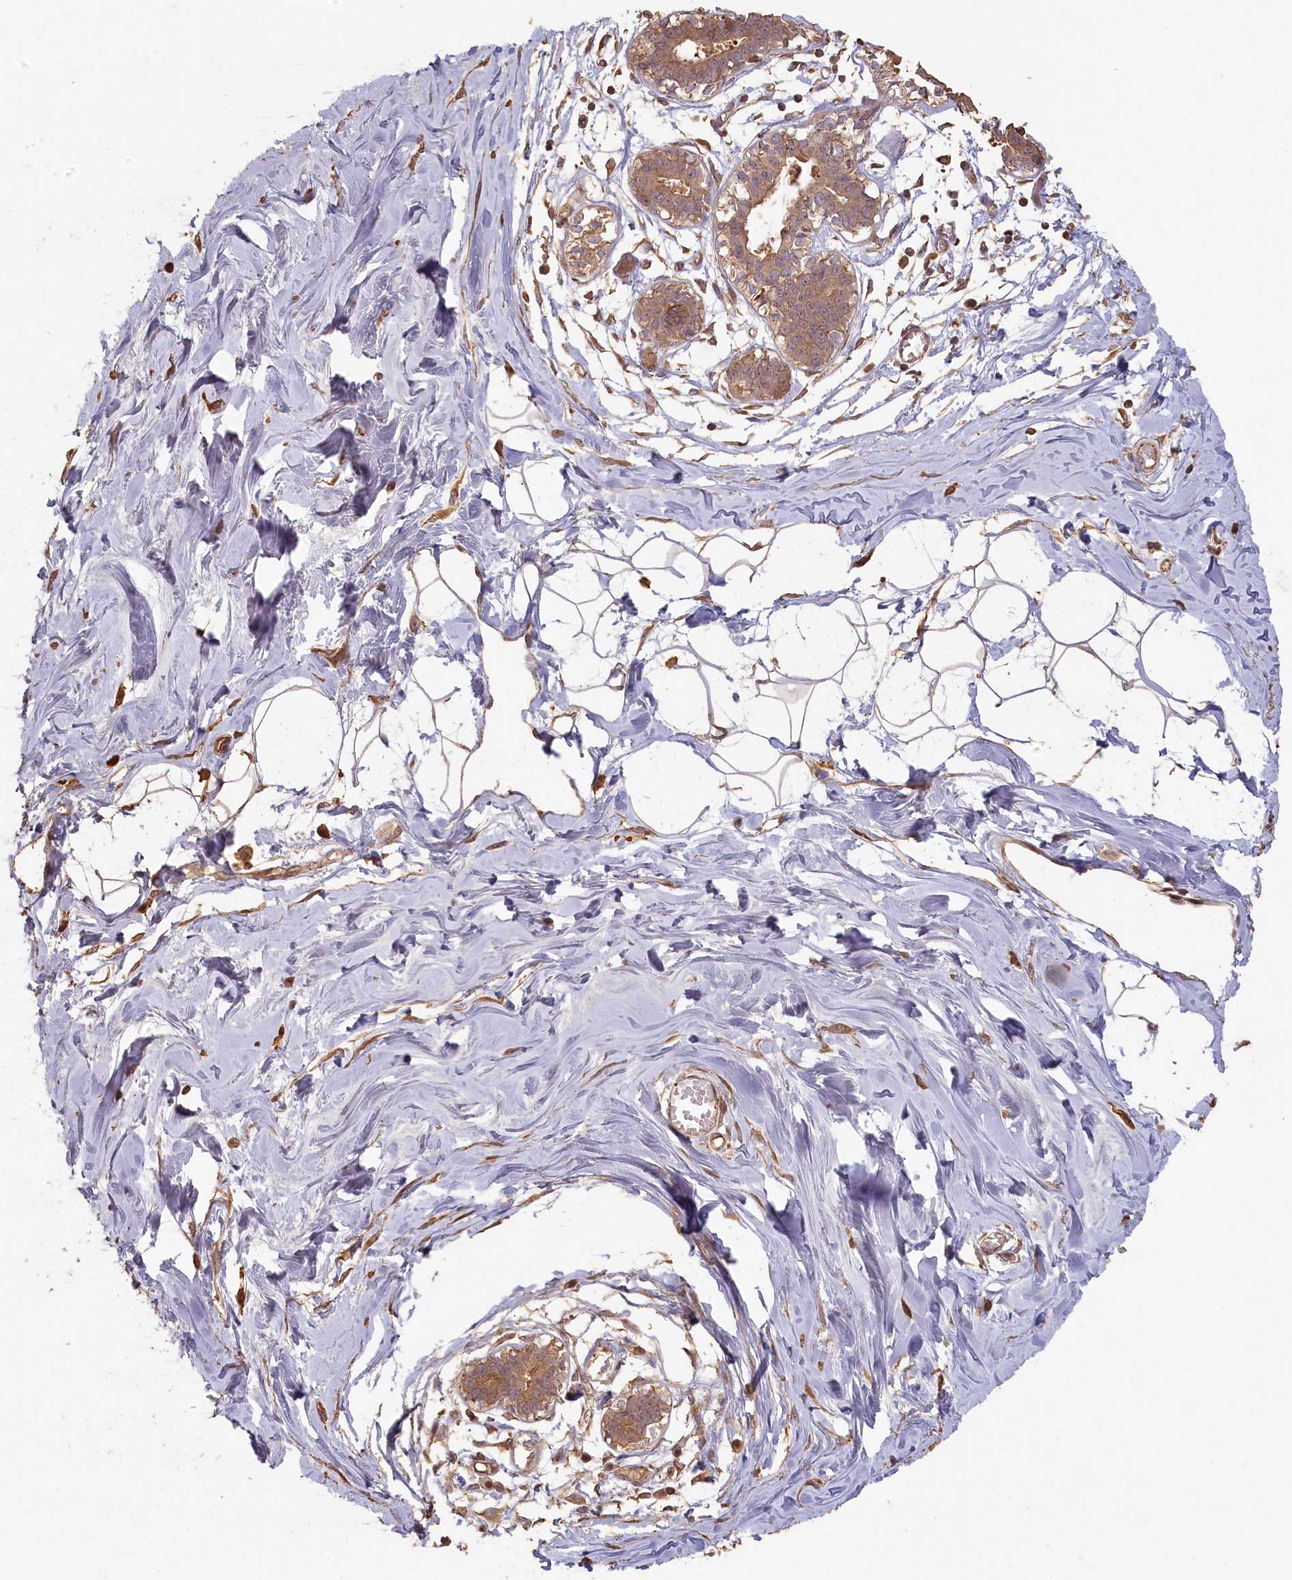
{"staining": {"intensity": "moderate", "quantity": ">75%", "location": "cytoplasmic/membranous"}, "tissue": "breast", "cell_type": "Adipocytes", "image_type": "normal", "snomed": [{"axis": "morphology", "description": "Normal tissue, NOS"}, {"axis": "topography", "description": "Breast"}], "caption": "Brown immunohistochemical staining in normal breast displays moderate cytoplasmic/membranous positivity in about >75% of adipocytes. (DAB (3,3'-diaminobenzidine) IHC, brown staining for protein, blue staining for nuclei).", "gene": "MADD", "patient": {"sex": "female", "age": 27}}